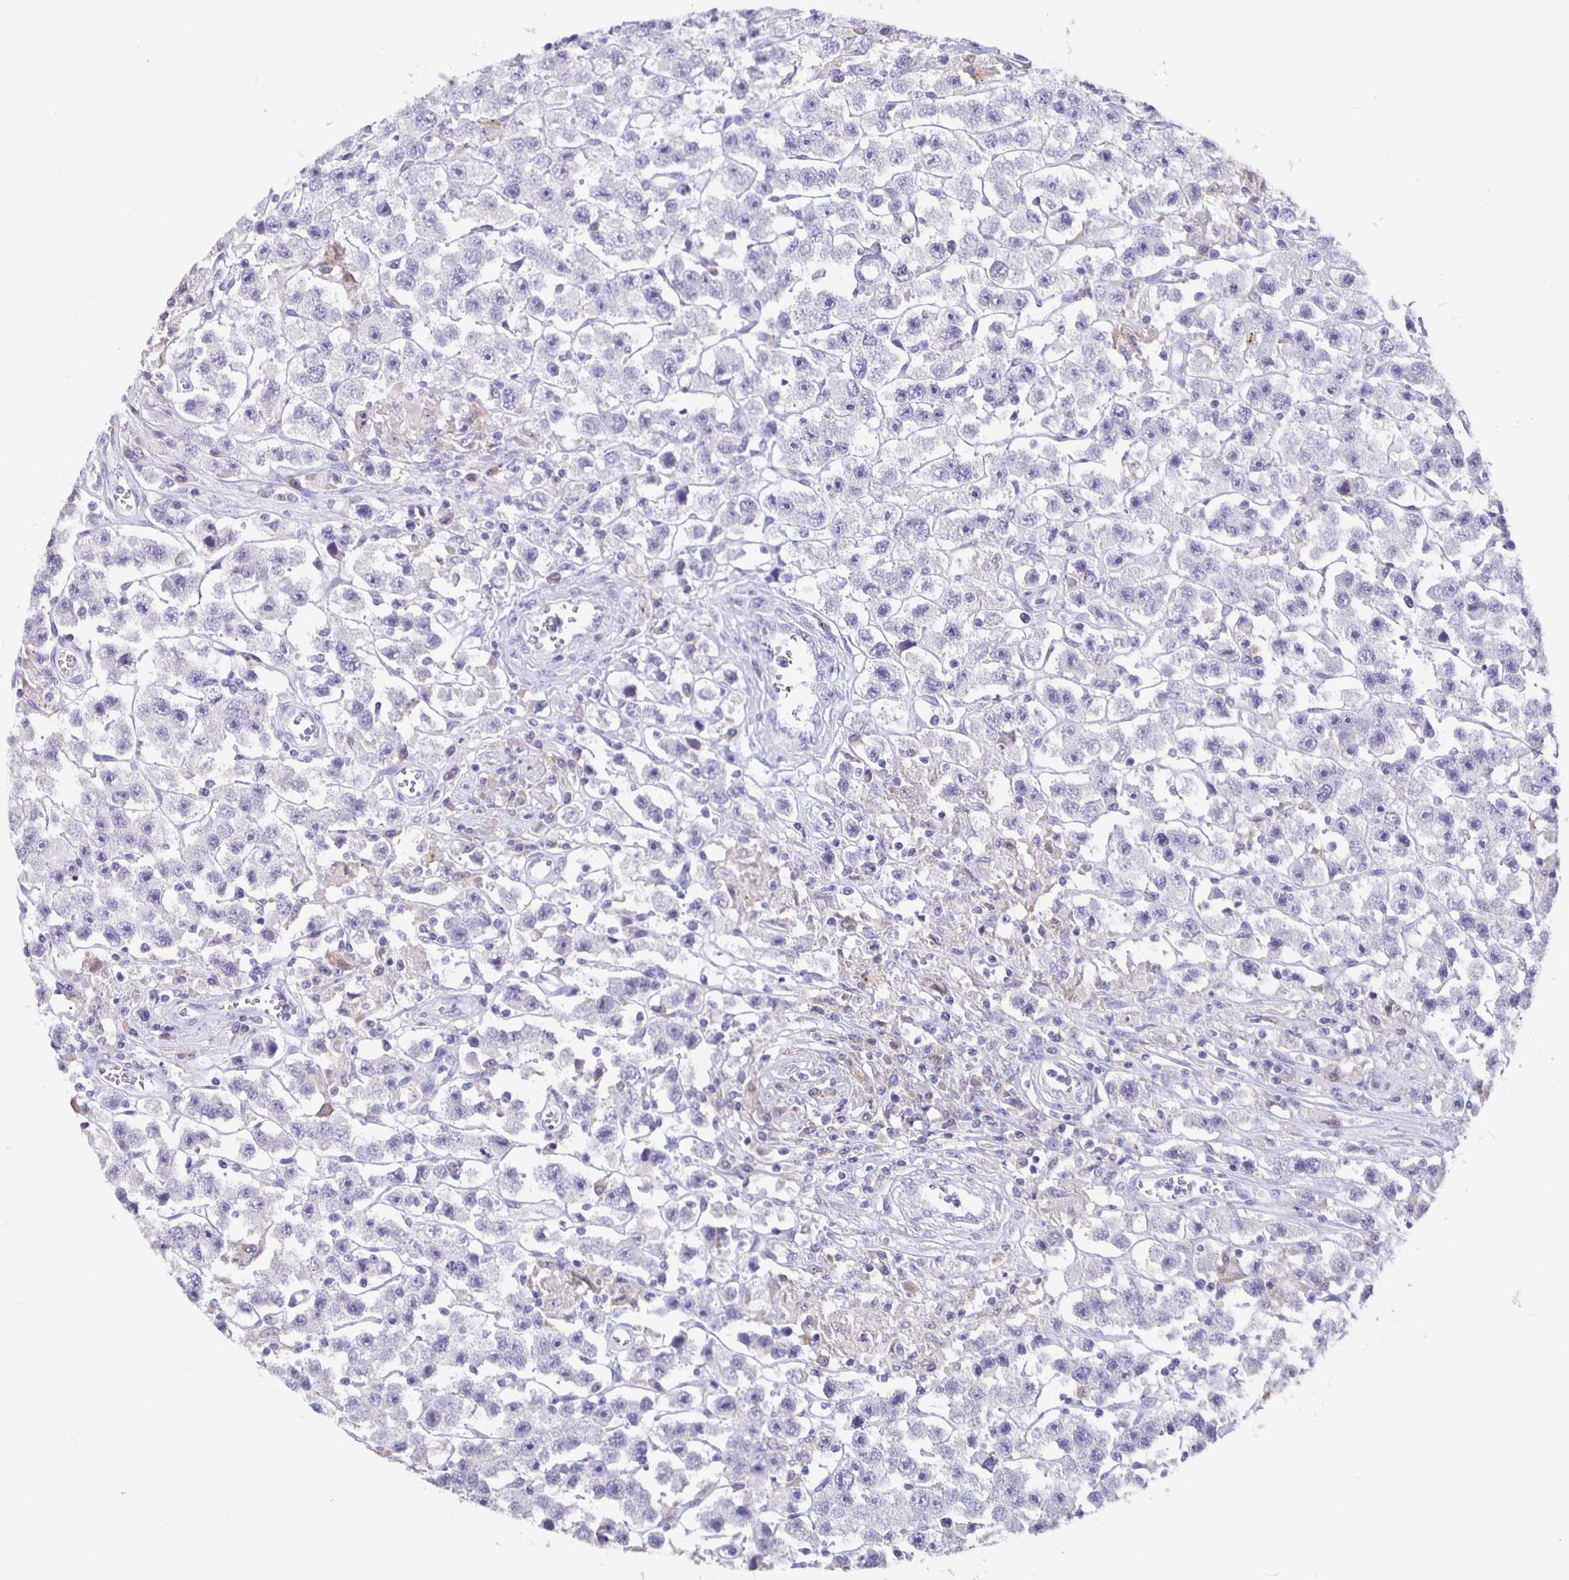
{"staining": {"intensity": "negative", "quantity": "none", "location": "none"}, "tissue": "testis cancer", "cell_type": "Tumor cells", "image_type": "cancer", "snomed": [{"axis": "morphology", "description": "Seminoma, NOS"}, {"axis": "topography", "description": "Testis"}], "caption": "Tumor cells show no significant protein expression in testis seminoma.", "gene": "GPX4", "patient": {"sex": "male", "age": 45}}